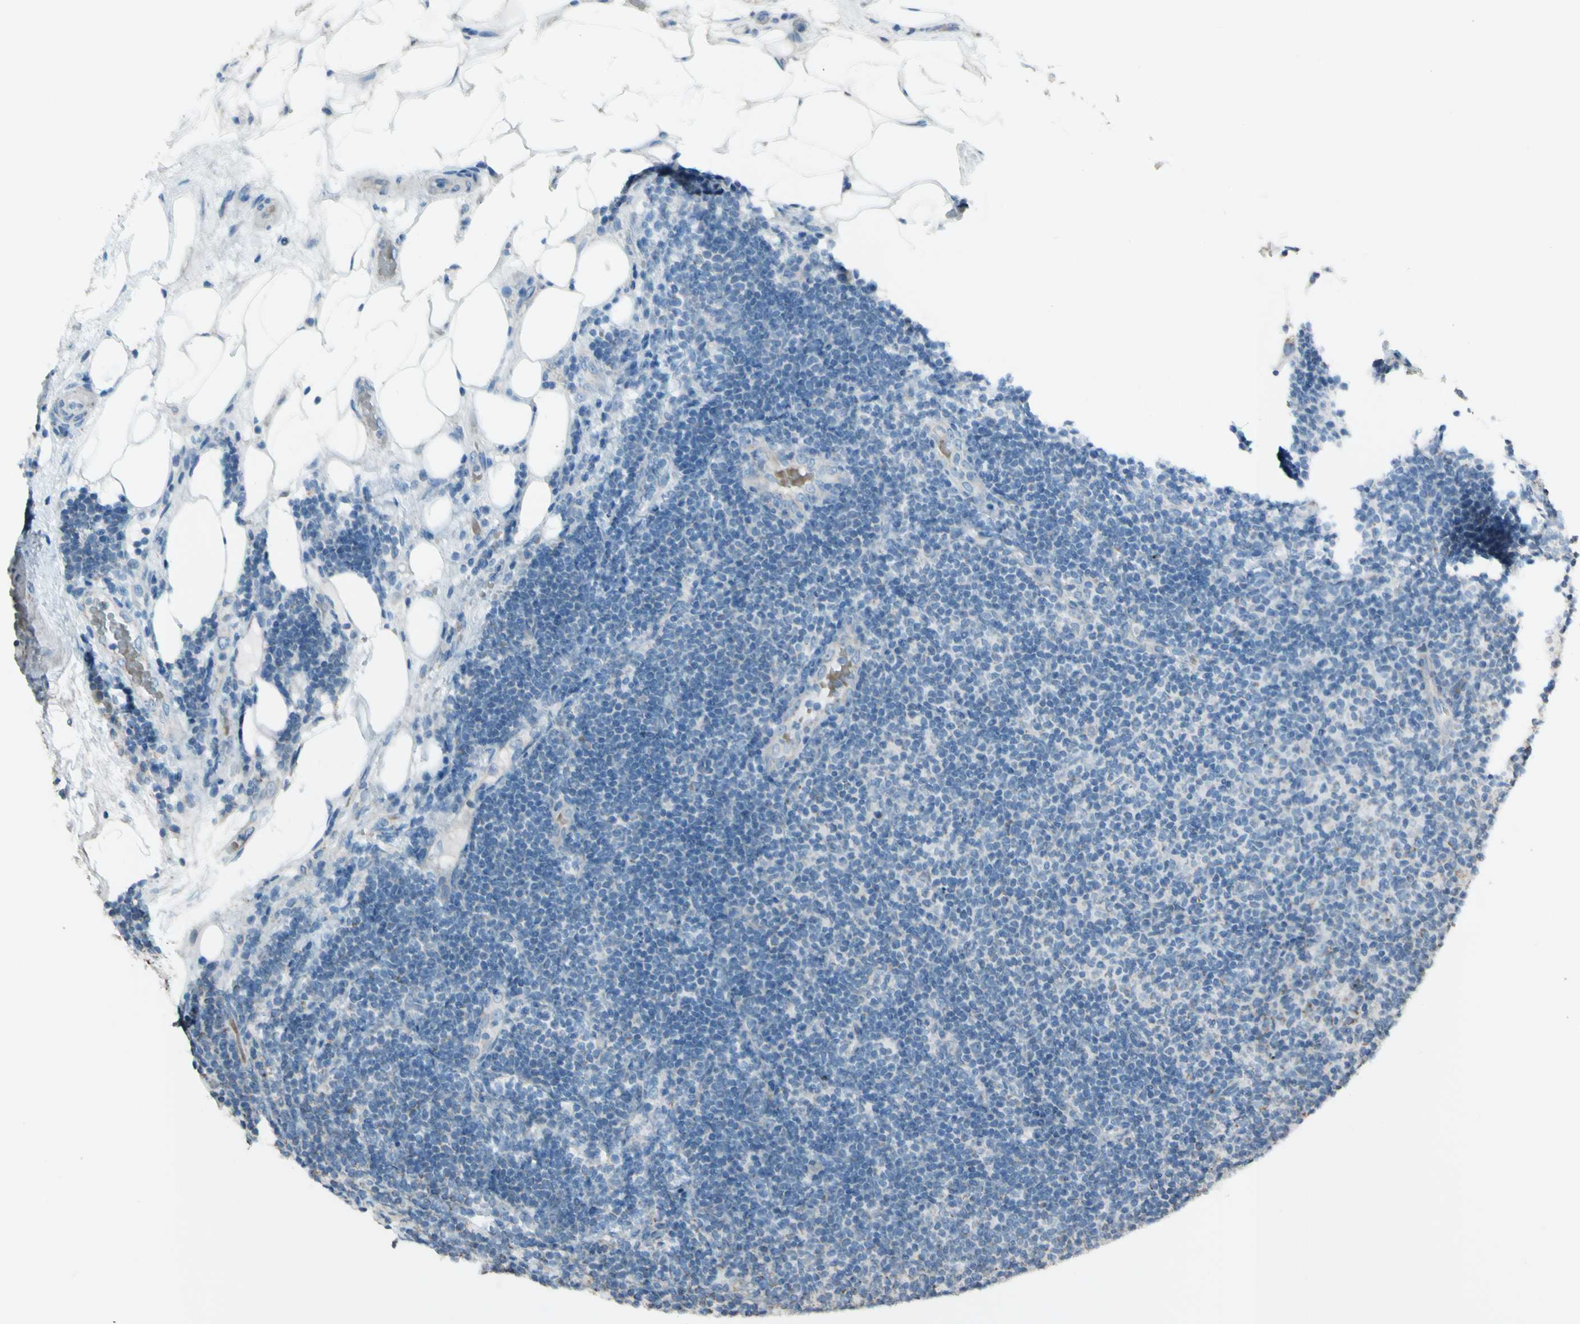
{"staining": {"intensity": "negative", "quantity": "none", "location": "none"}, "tissue": "lymphoma", "cell_type": "Tumor cells", "image_type": "cancer", "snomed": [{"axis": "morphology", "description": "Malignant lymphoma, non-Hodgkin's type, Low grade"}, {"axis": "topography", "description": "Lymph node"}], "caption": "This is an immunohistochemistry (IHC) photomicrograph of human lymphoma. There is no expression in tumor cells.", "gene": "ACOT8", "patient": {"sex": "male", "age": 83}}